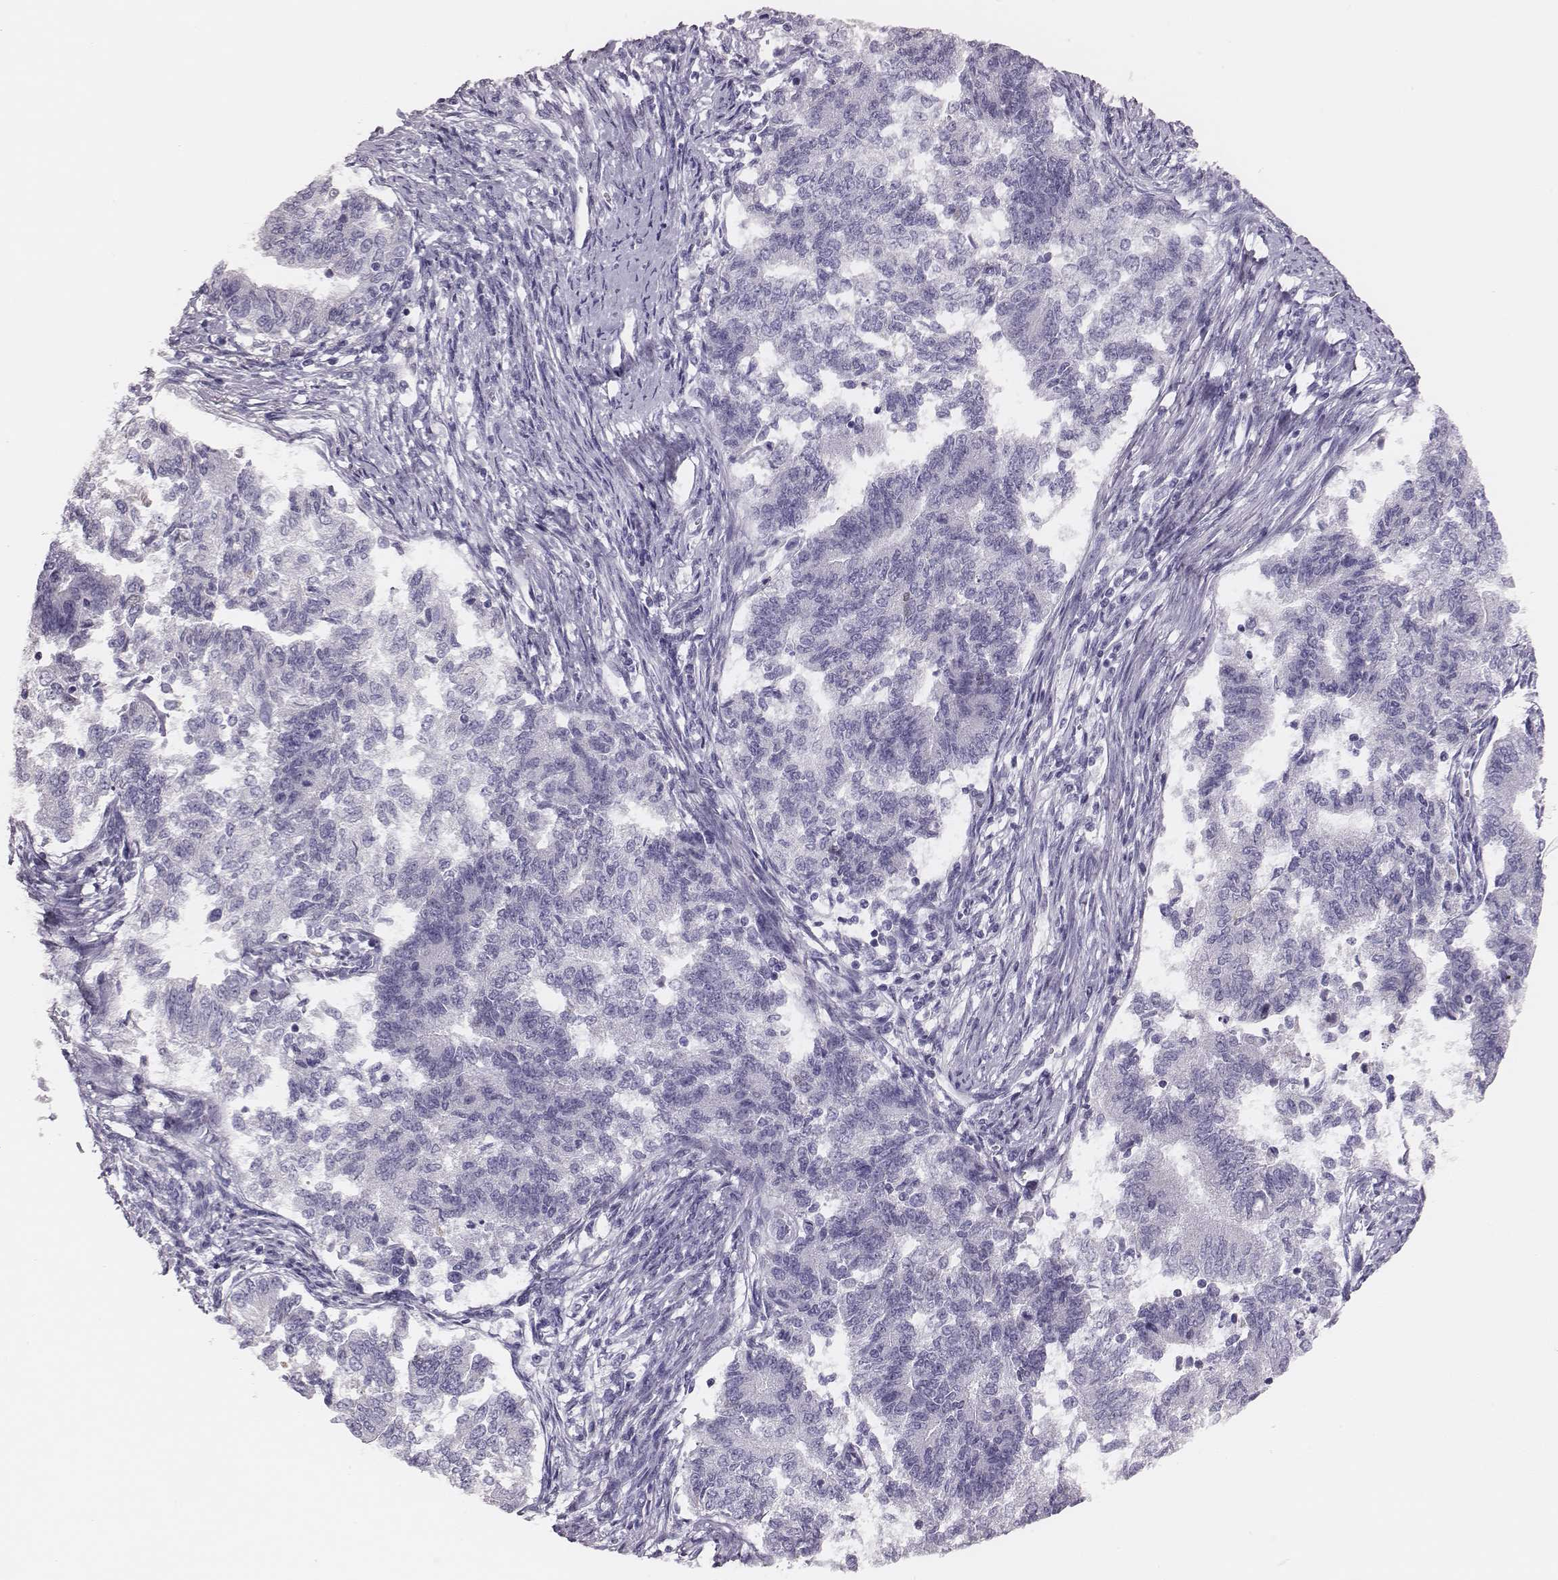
{"staining": {"intensity": "negative", "quantity": "none", "location": "none"}, "tissue": "endometrial cancer", "cell_type": "Tumor cells", "image_type": "cancer", "snomed": [{"axis": "morphology", "description": "Adenocarcinoma, NOS"}, {"axis": "topography", "description": "Endometrium"}], "caption": "Image shows no protein positivity in tumor cells of endometrial cancer tissue. (Stains: DAB immunohistochemistry with hematoxylin counter stain, Microscopy: brightfield microscopy at high magnification).", "gene": "H1-6", "patient": {"sex": "female", "age": 65}}